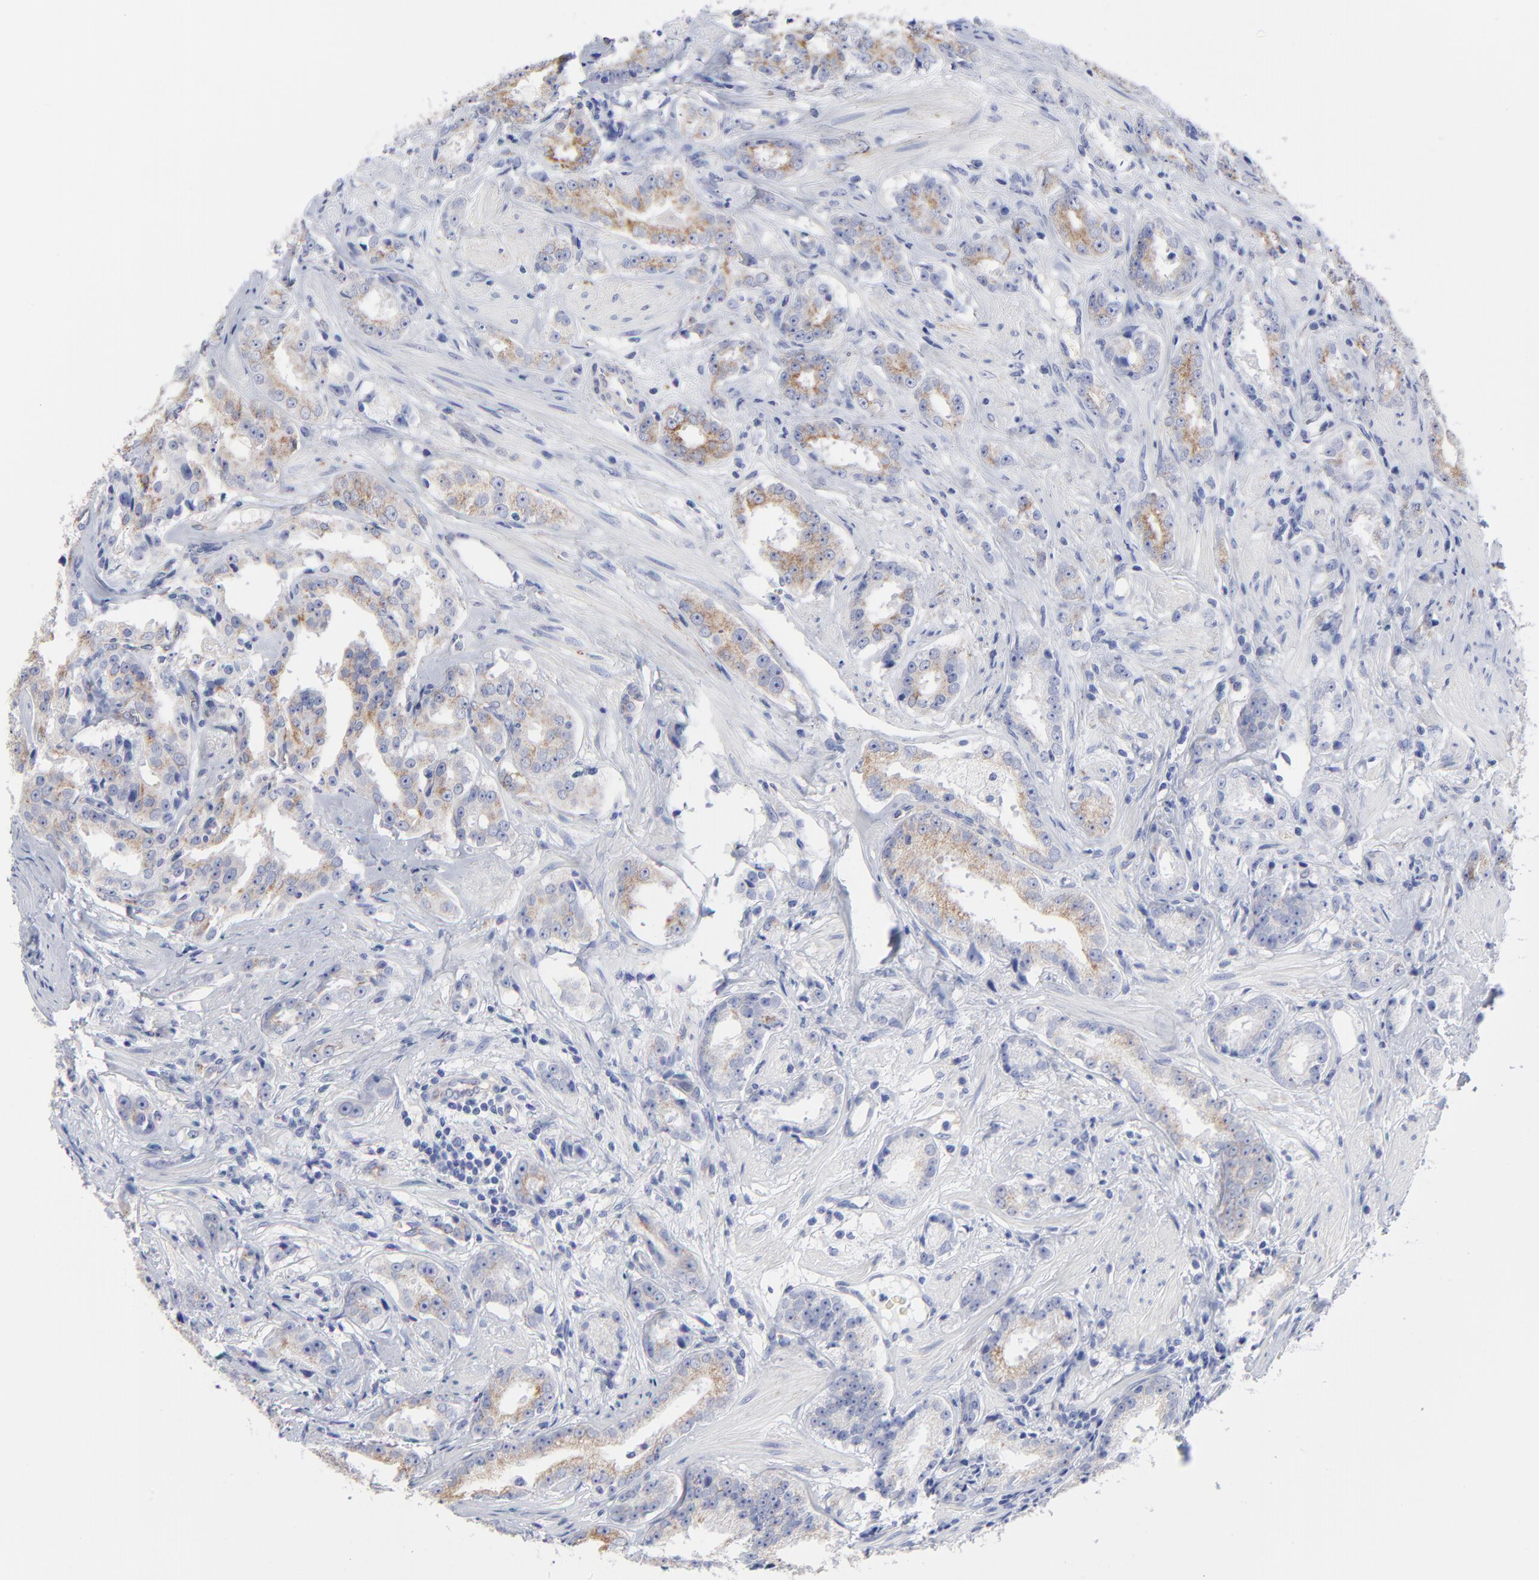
{"staining": {"intensity": "moderate", "quantity": "25%-75%", "location": "cytoplasmic/membranous"}, "tissue": "prostate cancer", "cell_type": "Tumor cells", "image_type": "cancer", "snomed": [{"axis": "morphology", "description": "Adenocarcinoma, Medium grade"}, {"axis": "topography", "description": "Prostate"}], "caption": "Immunohistochemical staining of human prostate cancer displays medium levels of moderate cytoplasmic/membranous expression in approximately 25%-75% of tumor cells.", "gene": "CNTN3", "patient": {"sex": "male", "age": 53}}